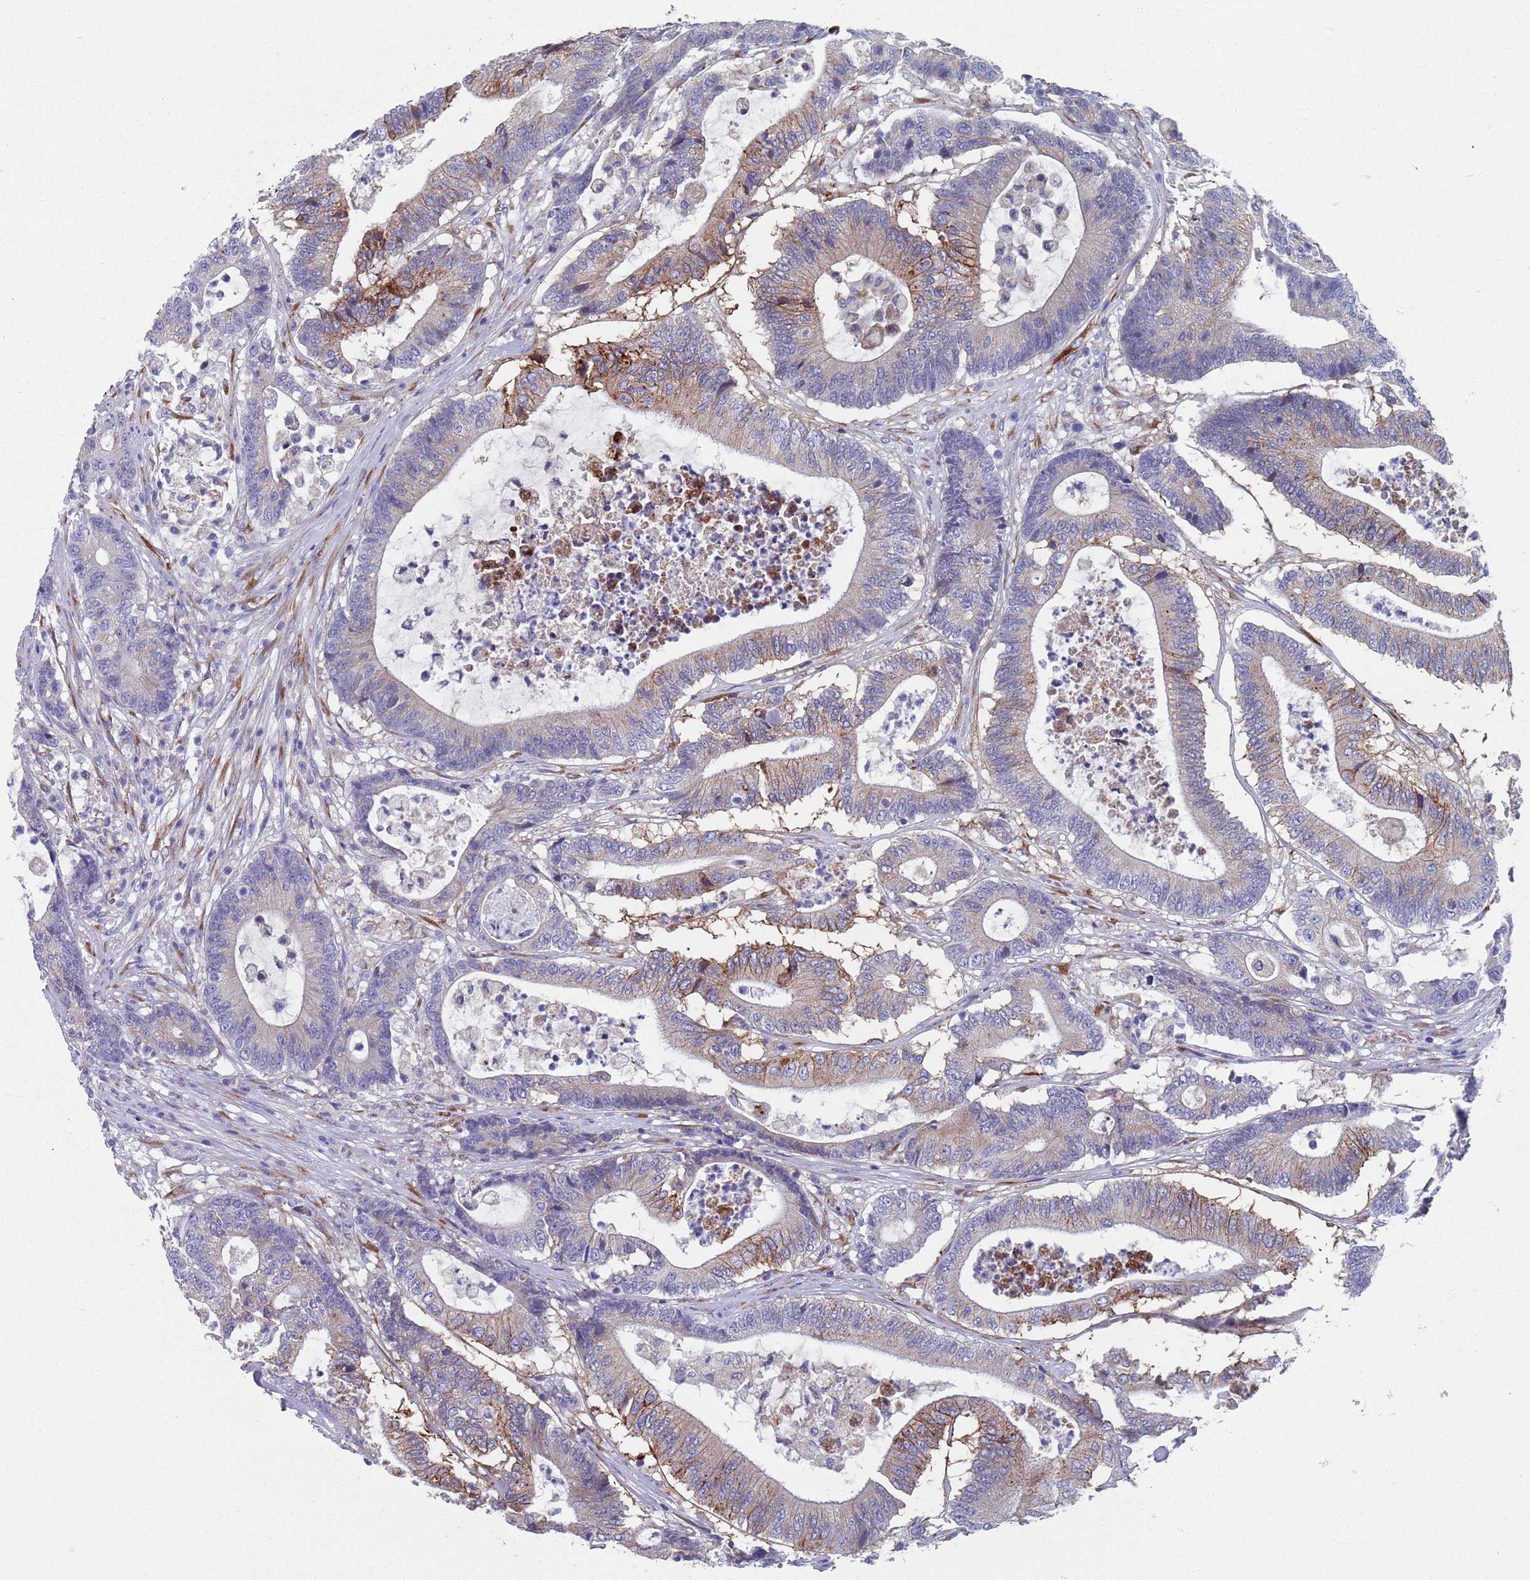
{"staining": {"intensity": "strong", "quantity": "<25%", "location": "cytoplasmic/membranous"}, "tissue": "colorectal cancer", "cell_type": "Tumor cells", "image_type": "cancer", "snomed": [{"axis": "morphology", "description": "Adenocarcinoma, NOS"}, {"axis": "topography", "description": "Colon"}], "caption": "Protein expression analysis of adenocarcinoma (colorectal) reveals strong cytoplasmic/membranous expression in approximately <25% of tumor cells.", "gene": "PLOD1", "patient": {"sex": "female", "age": 84}}